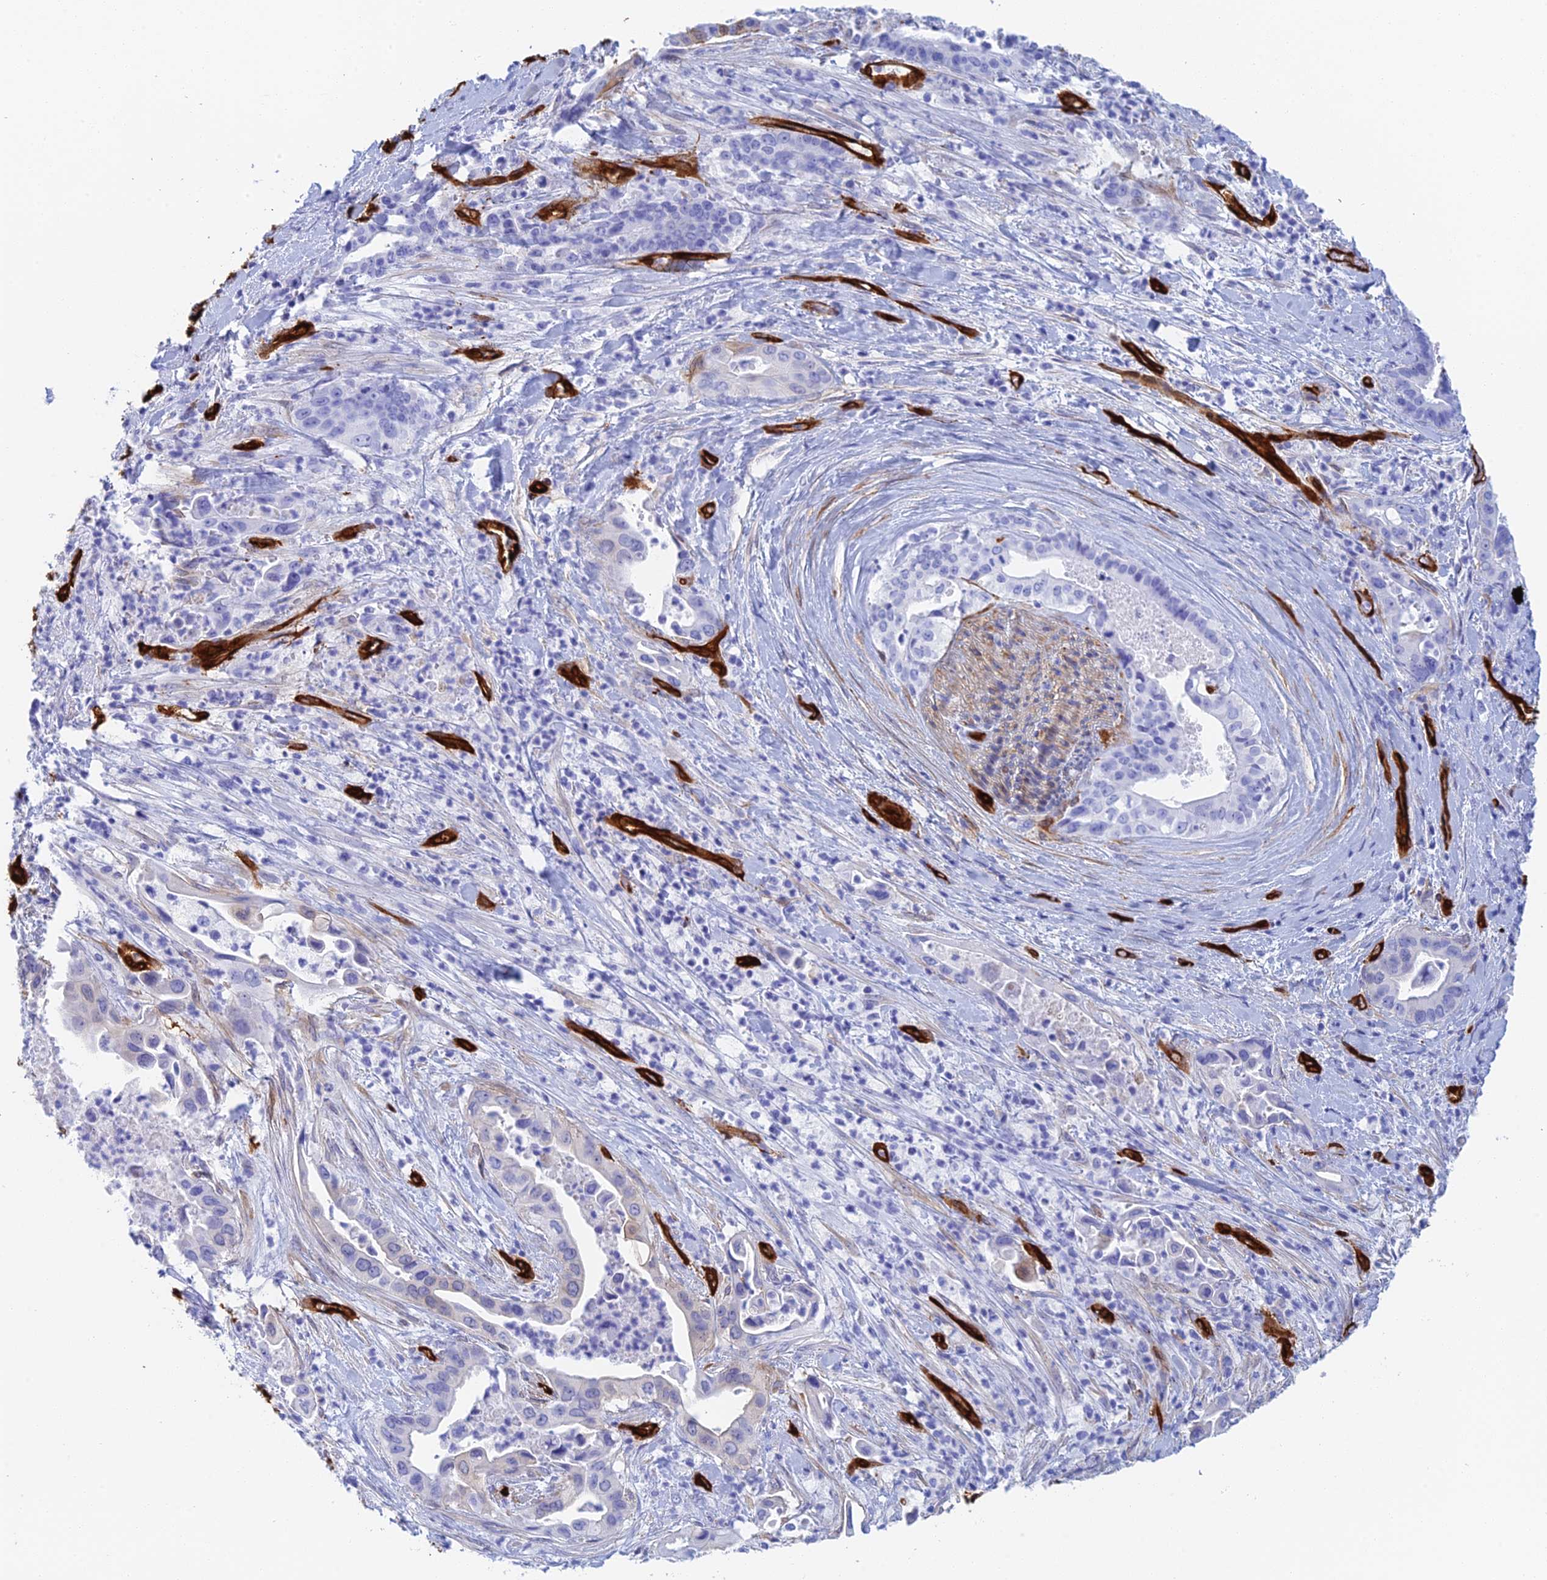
{"staining": {"intensity": "negative", "quantity": "none", "location": "none"}, "tissue": "pancreatic cancer", "cell_type": "Tumor cells", "image_type": "cancer", "snomed": [{"axis": "morphology", "description": "Adenocarcinoma, NOS"}, {"axis": "topography", "description": "Pancreas"}], "caption": "Tumor cells are negative for protein expression in human pancreatic cancer.", "gene": "CRIP2", "patient": {"sex": "female", "age": 77}}